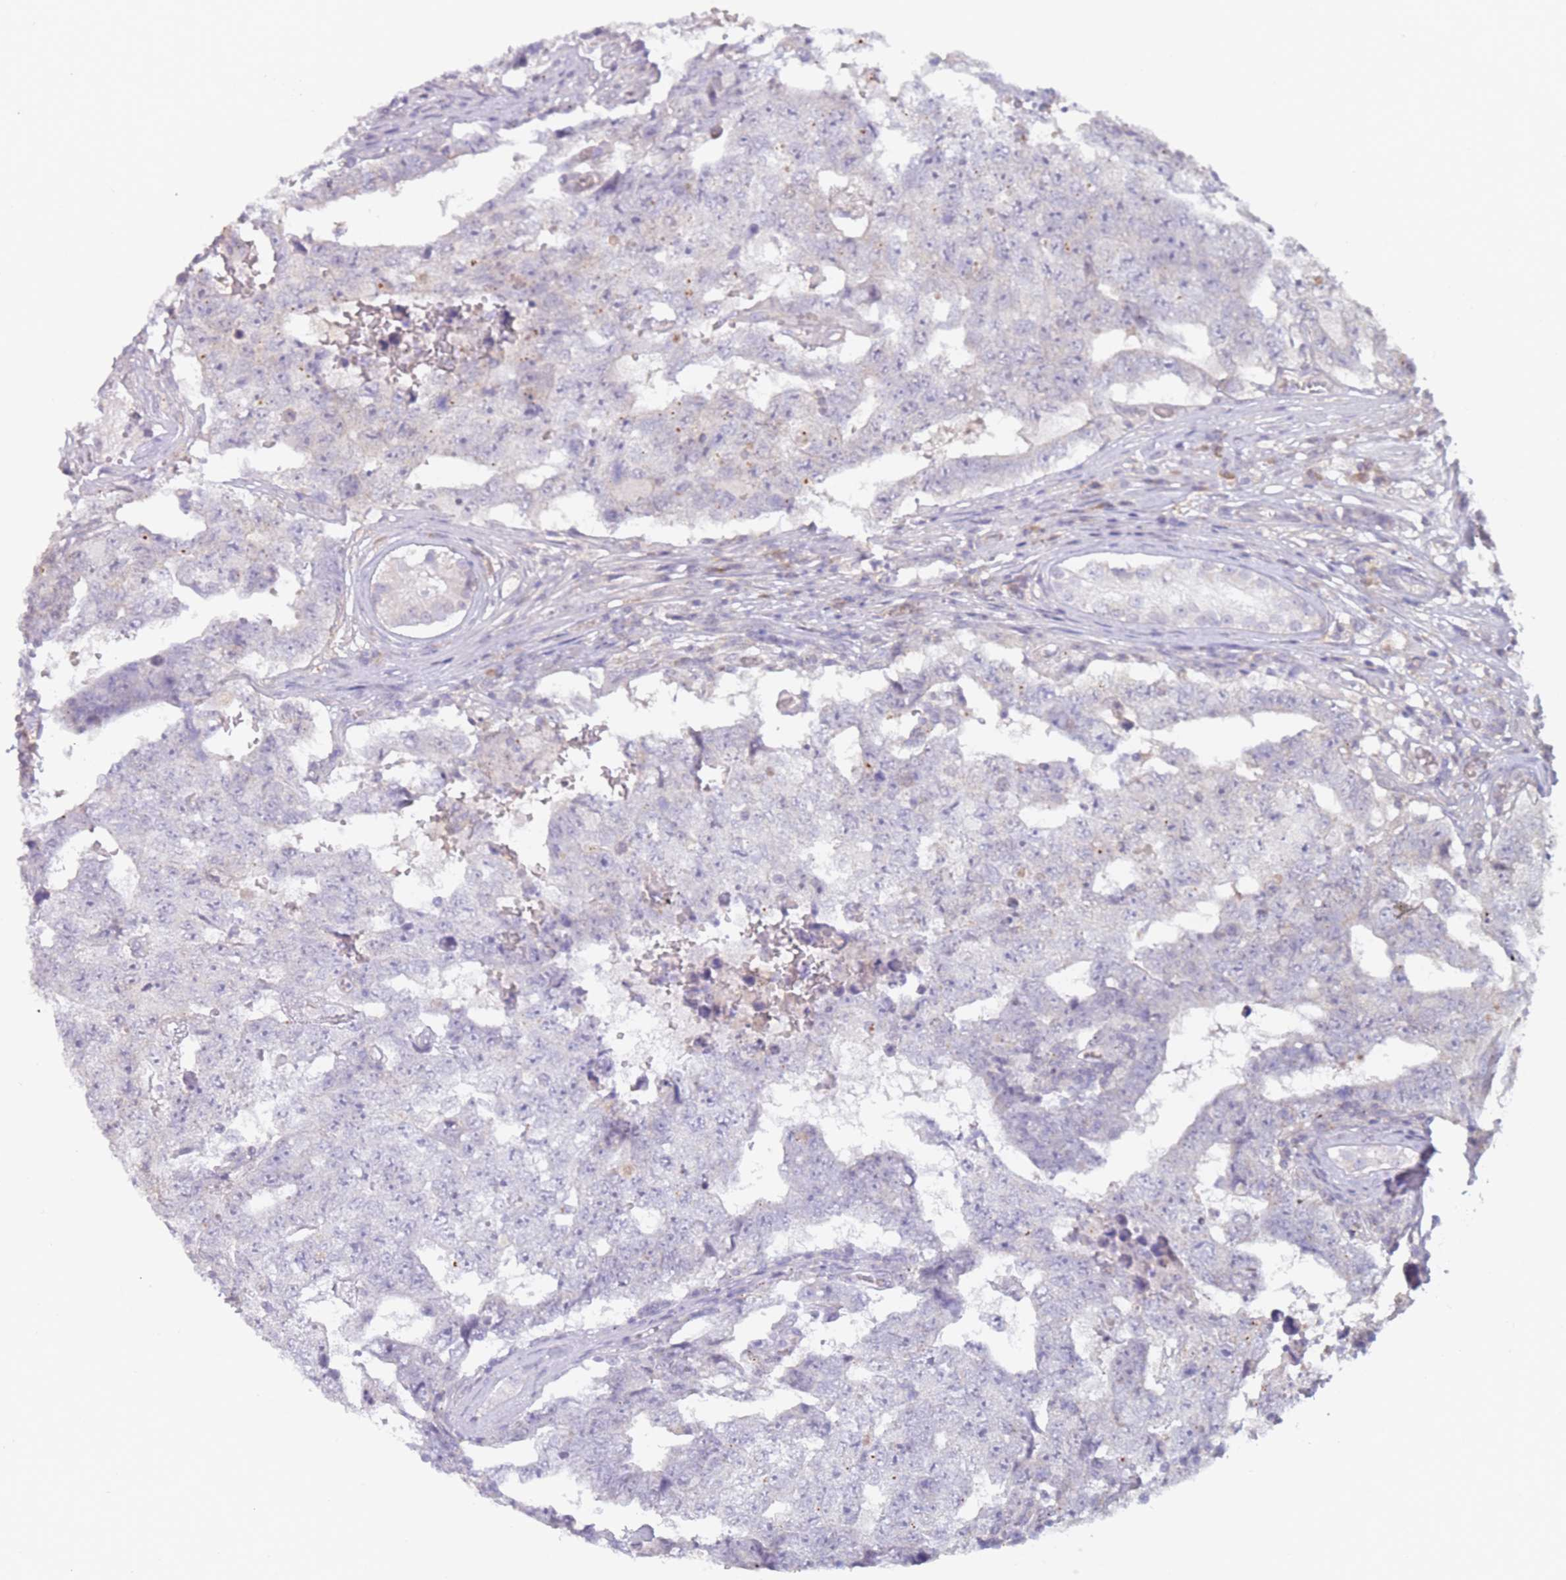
{"staining": {"intensity": "negative", "quantity": "none", "location": "none"}, "tissue": "testis cancer", "cell_type": "Tumor cells", "image_type": "cancer", "snomed": [{"axis": "morphology", "description": "Carcinoma, Embryonal, NOS"}, {"axis": "topography", "description": "Testis"}], "caption": "This is a photomicrograph of IHC staining of testis embryonal carcinoma, which shows no staining in tumor cells.", "gene": "MRI1", "patient": {"sex": "male", "age": 25}}